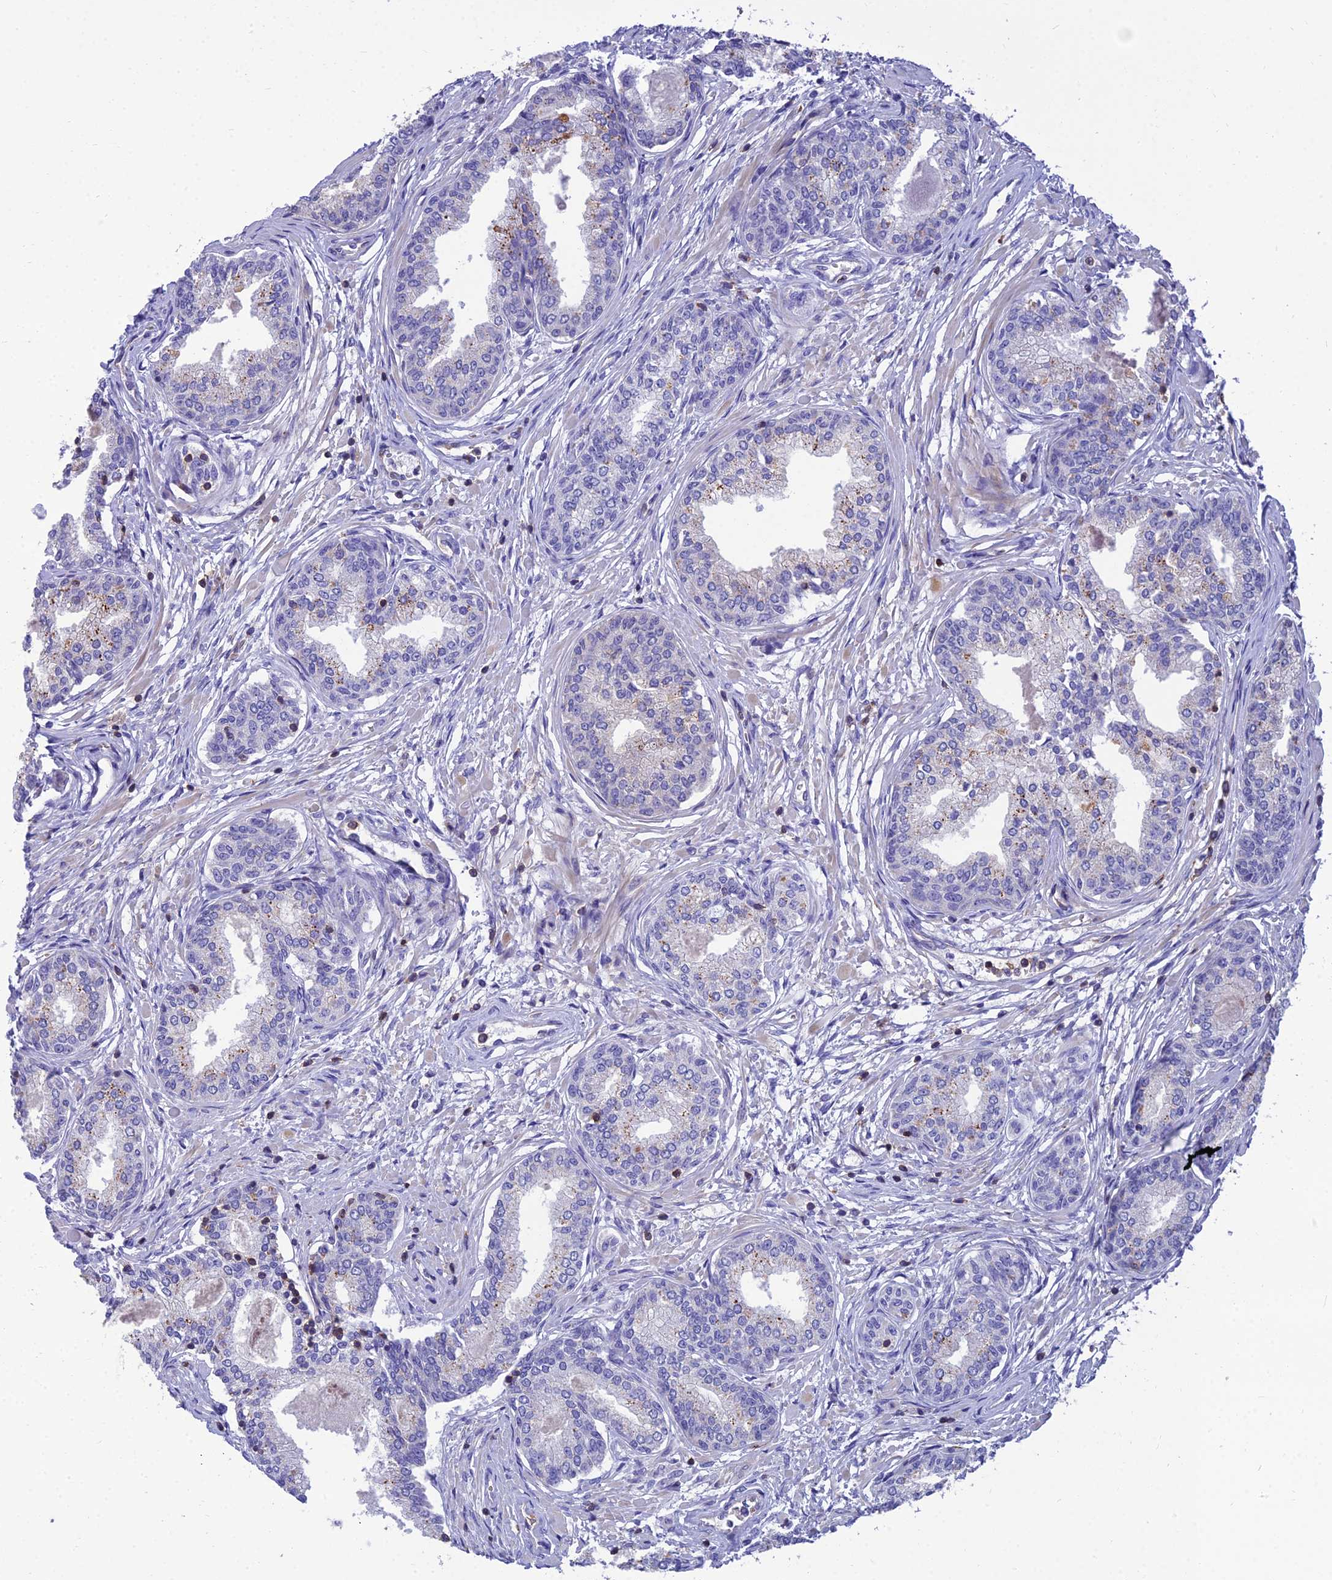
{"staining": {"intensity": "negative", "quantity": "none", "location": "none"}, "tissue": "prostate cancer", "cell_type": "Tumor cells", "image_type": "cancer", "snomed": [{"axis": "morphology", "description": "Adenocarcinoma, High grade"}, {"axis": "topography", "description": "Prostate"}], "caption": "Tumor cells are negative for protein expression in human prostate high-grade adenocarcinoma.", "gene": "PPP1R18", "patient": {"sex": "male", "age": 67}}